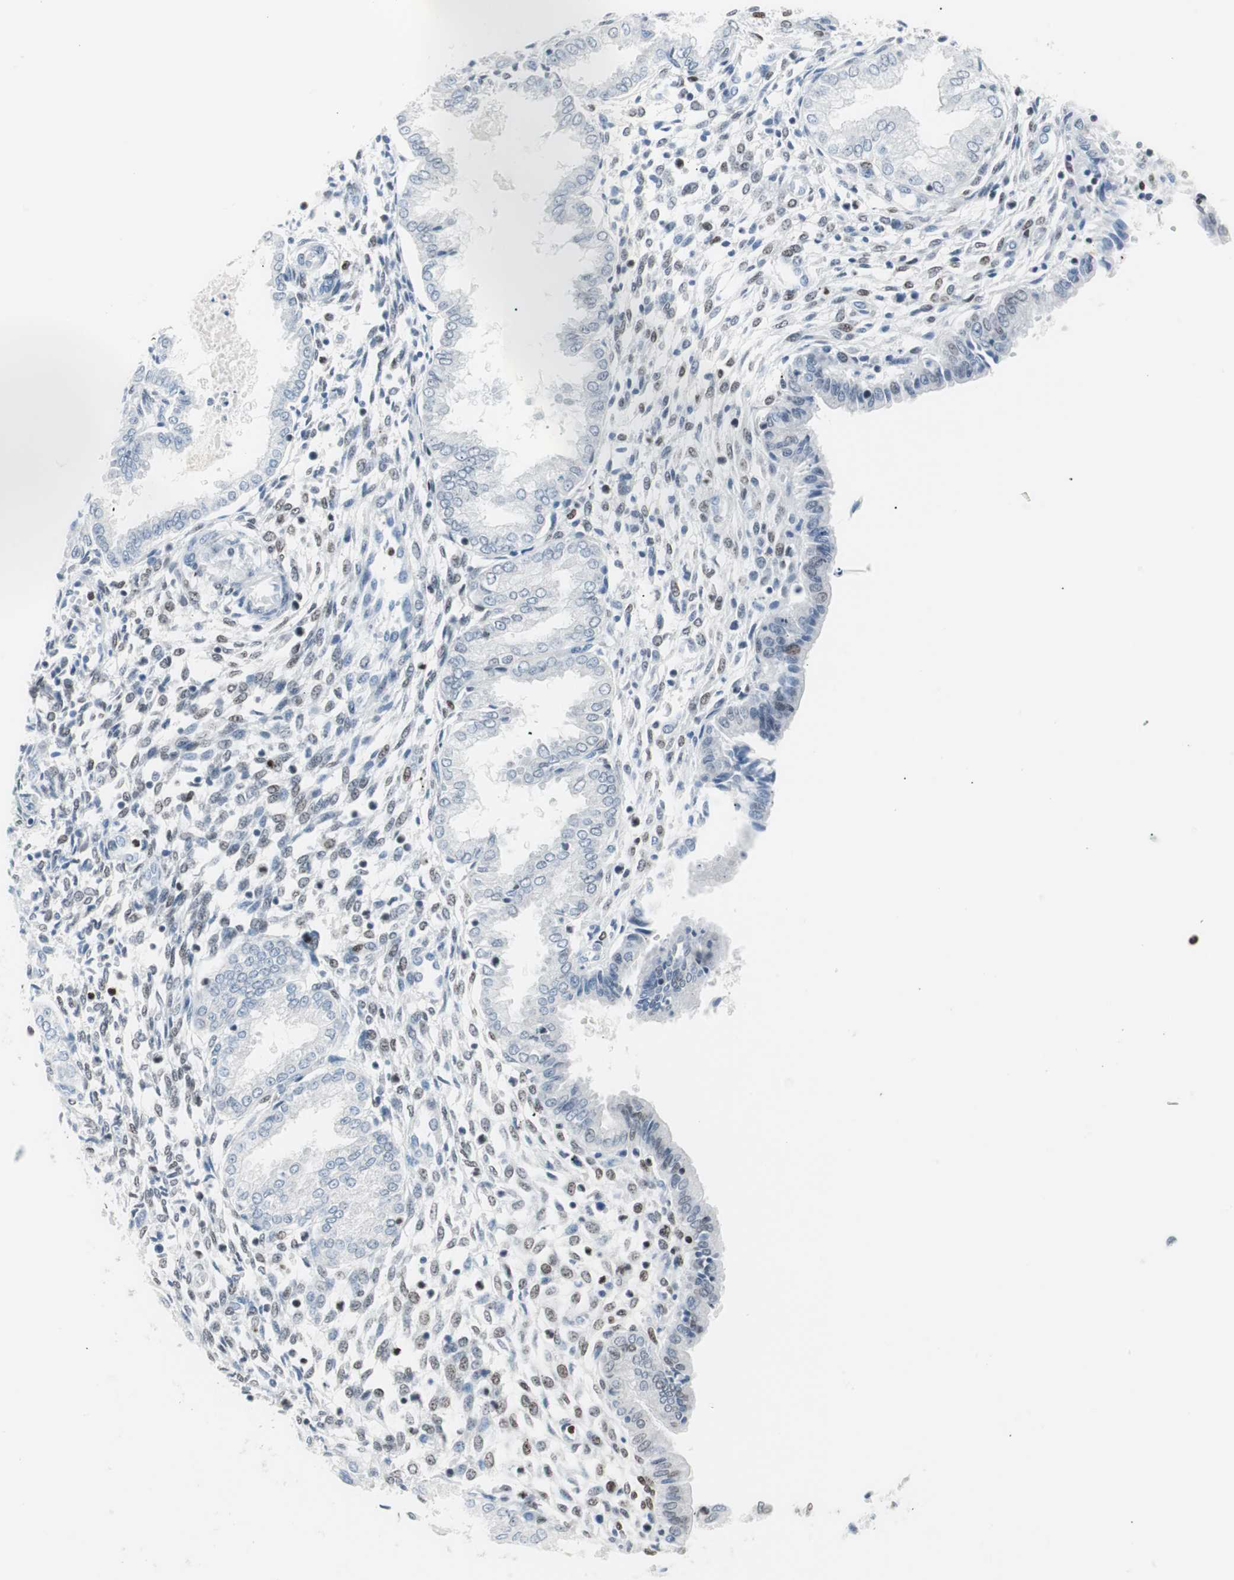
{"staining": {"intensity": "moderate", "quantity": ">75%", "location": "nuclear"}, "tissue": "endometrium", "cell_type": "Cells in endometrial stroma", "image_type": "normal", "snomed": [{"axis": "morphology", "description": "Normal tissue, NOS"}, {"axis": "topography", "description": "Endometrium"}], "caption": "This histopathology image exhibits benign endometrium stained with immunohistochemistry to label a protein in brown. The nuclear of cells in endometrial stroma show moderate positivity for the protein. Nuclei are counter-stained blue.", "gene": "CEBPB", "patient": {"sex": "female", "age": 33}}